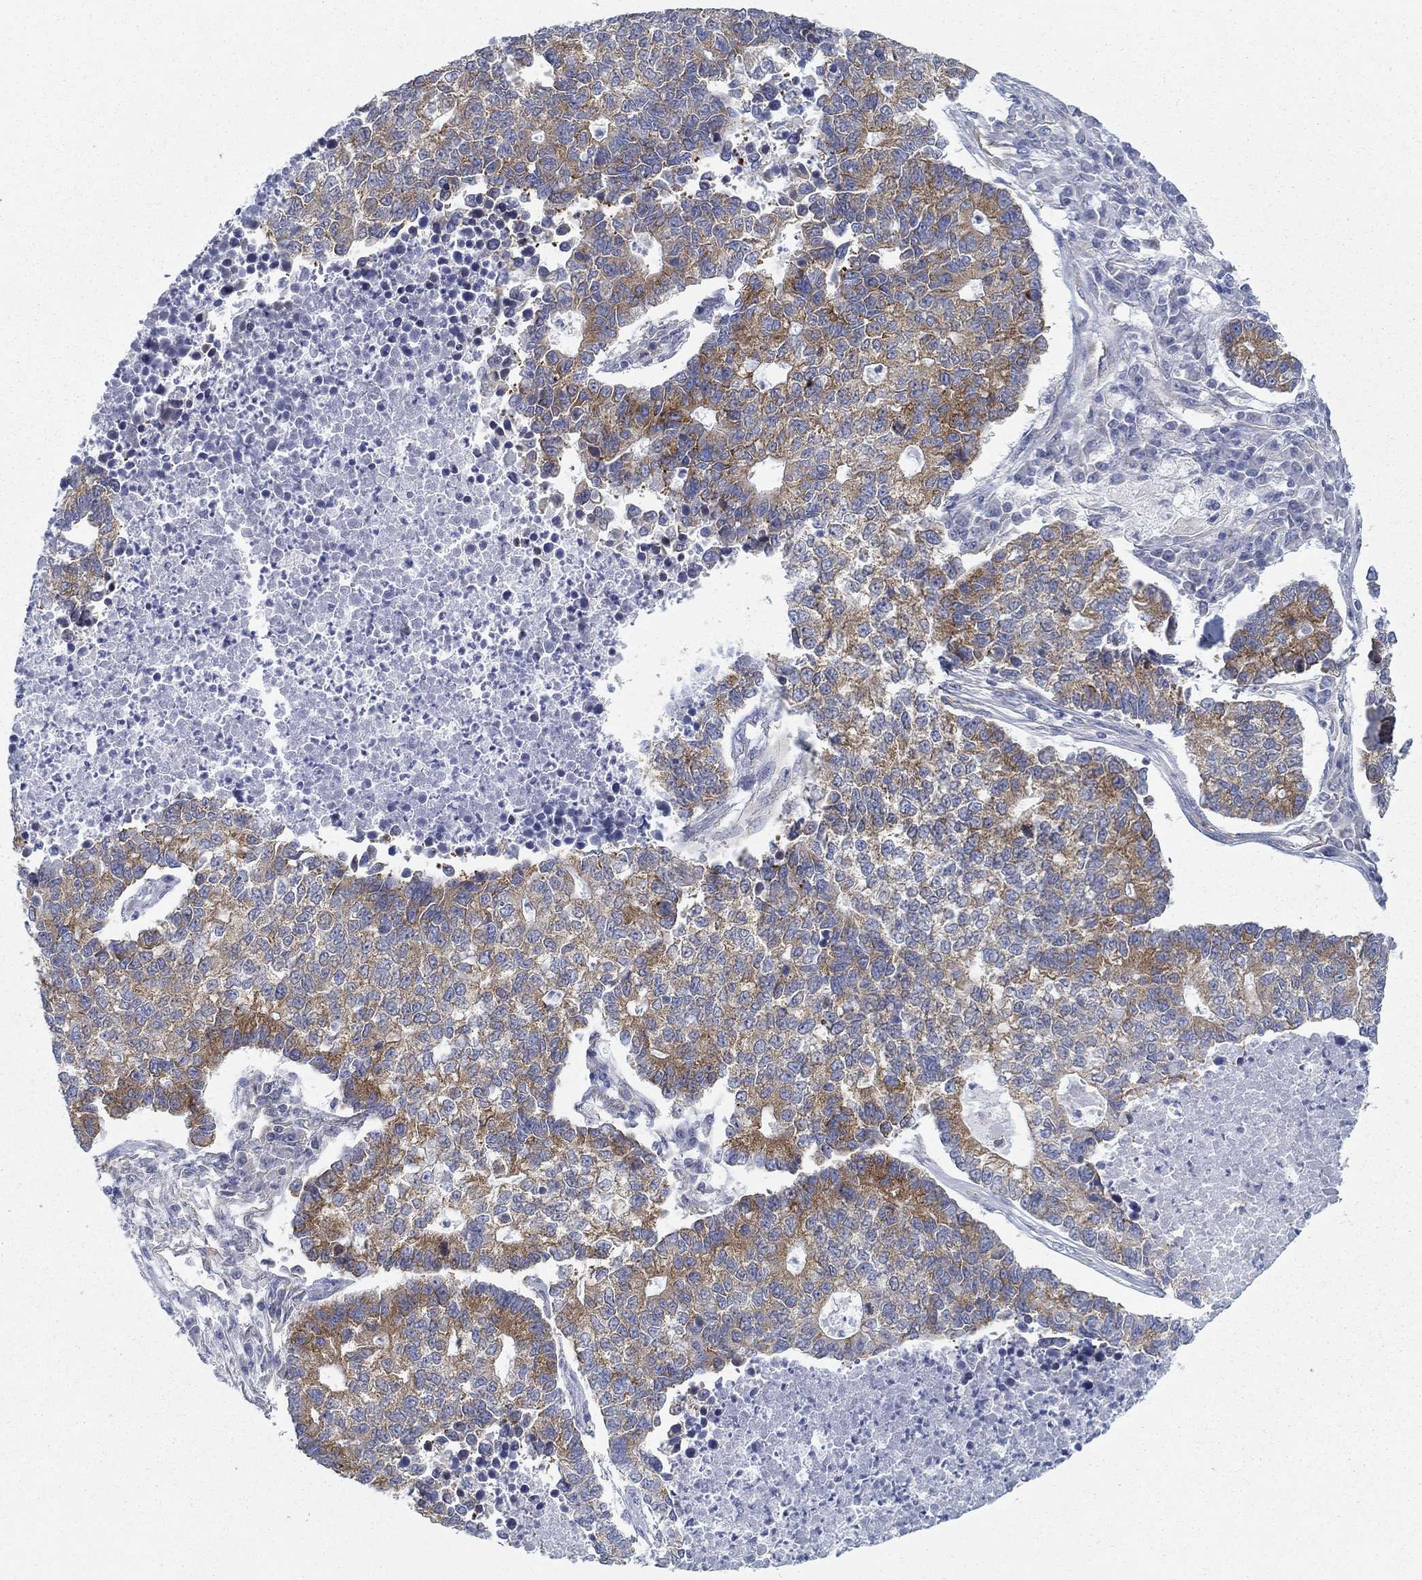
{"staining": {"intensity": "strong", "quantity": "25%-75%", "location": "cytoplasmic/membranous"}, "tissue": "lung cancer", "cell_type": "Tumor cells", "image_type": "cancer", "snomed": [{"axis": "morphology", "description": "Adenocarcinoma, NOS"}, {"axis": "topography", "description": "Lung"}], "caption": "Lung cancer (adenocarcinoma) stained with a brown dye exhibits strong cytoplasmic/membranous positive staining in approximately 25%-75% of tumor cells.", "gene": "FXR1", "patient": {"sex": "male", "age": 57}}